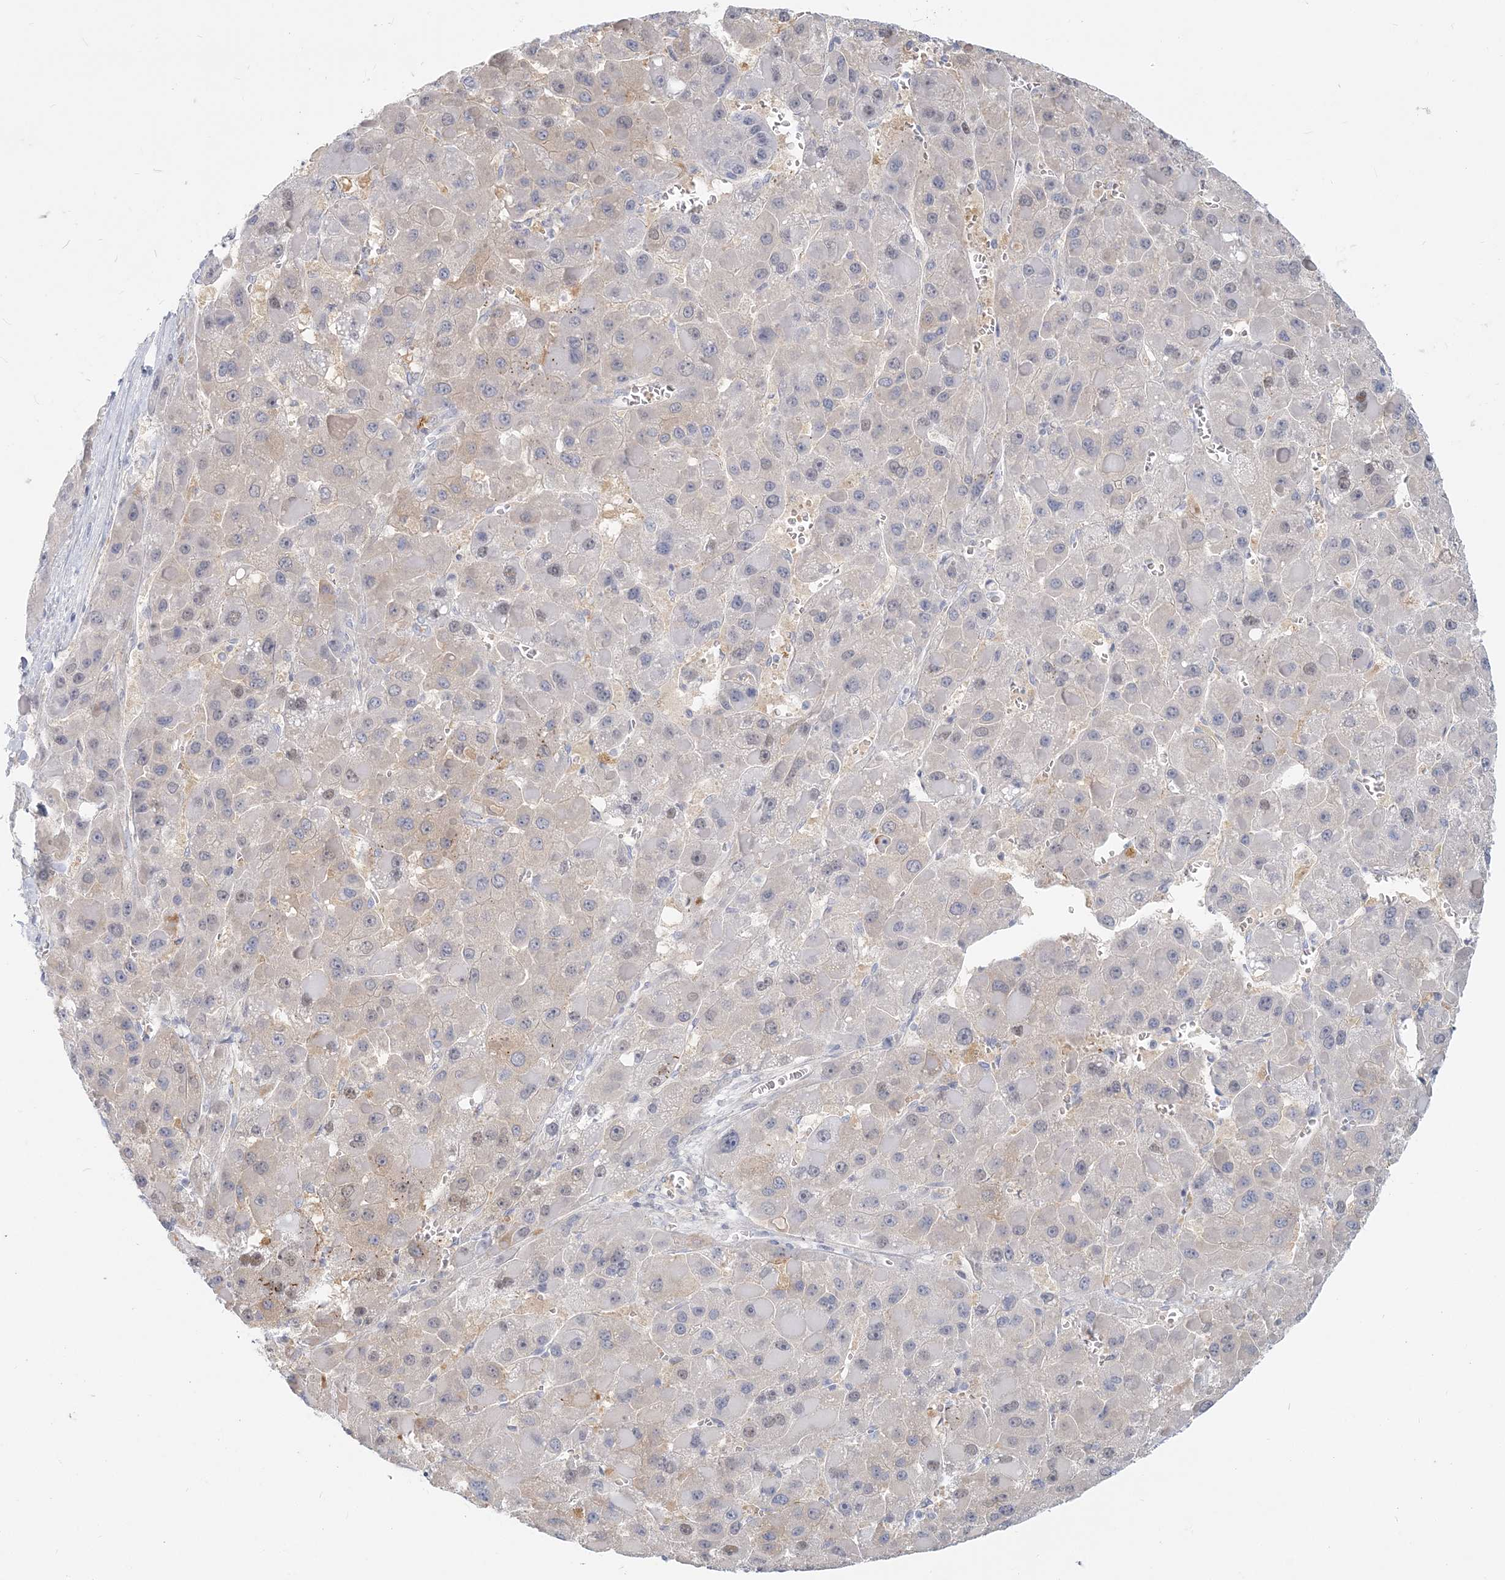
{"staining": {"intensity": "negative", "quantity": "none", "location": "none"}, "tissue": "liver cancer", "cell_type": "Tumor cells", "image_type": "cancer", "snomed": [{"axis": "morphology", "description": "Carcinoma, Hepatocellular, NOS"}, {"axis": "topography", "description": "Liver"}], "caption": "High magnification brightfield microscopy of liver cancer (hepatocellular carcinoma) stained with DAB (brown) and counterstained with hematoxylin (blue): tumor cells show no significant positivity.", "gene": "GMPPA", "patient": {"sex": "female", "age": 73}}